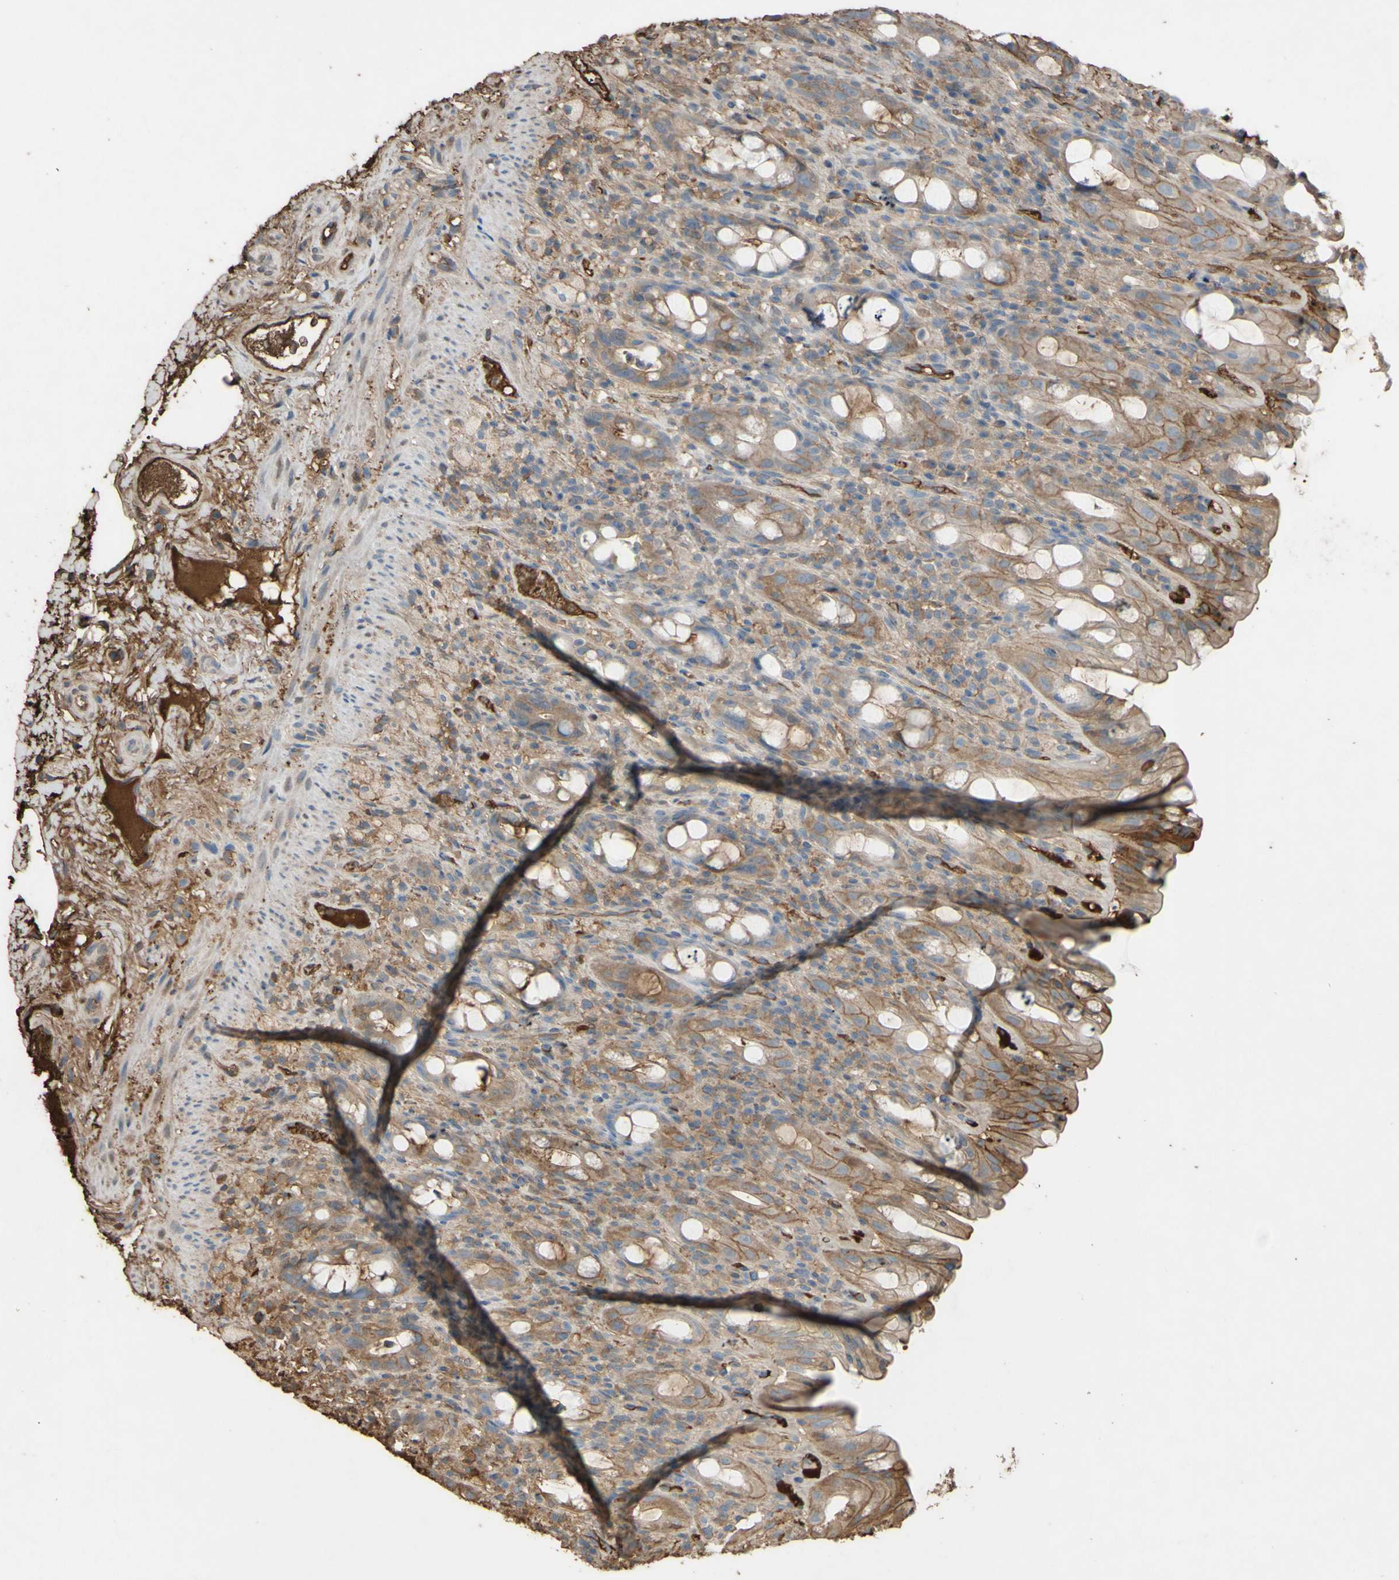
{"staining": {"intensity": "weak", "quantity": "25%-75%", "location": "cytoplasmic/membranous"}, "tissue": "rectum", "cell_type": "Glandular cells", "image_type": "normal", "snomed": [{"axis": "morphology", "description": "Normal tissue, NOS"}, {"axis": "topography", "description": "Rectum"}], "caption": "Immunohistochemistry (IHC) of unremarkable human rectum shows low levels of weak cytoplasmic/membranous staining in approximately 25%-75% of glandular cells. (DAB = brown stain, brightfield microscopy at high magnification).", "gene": "PTGDS", "patient": {"sex": "male", "age": 44}}